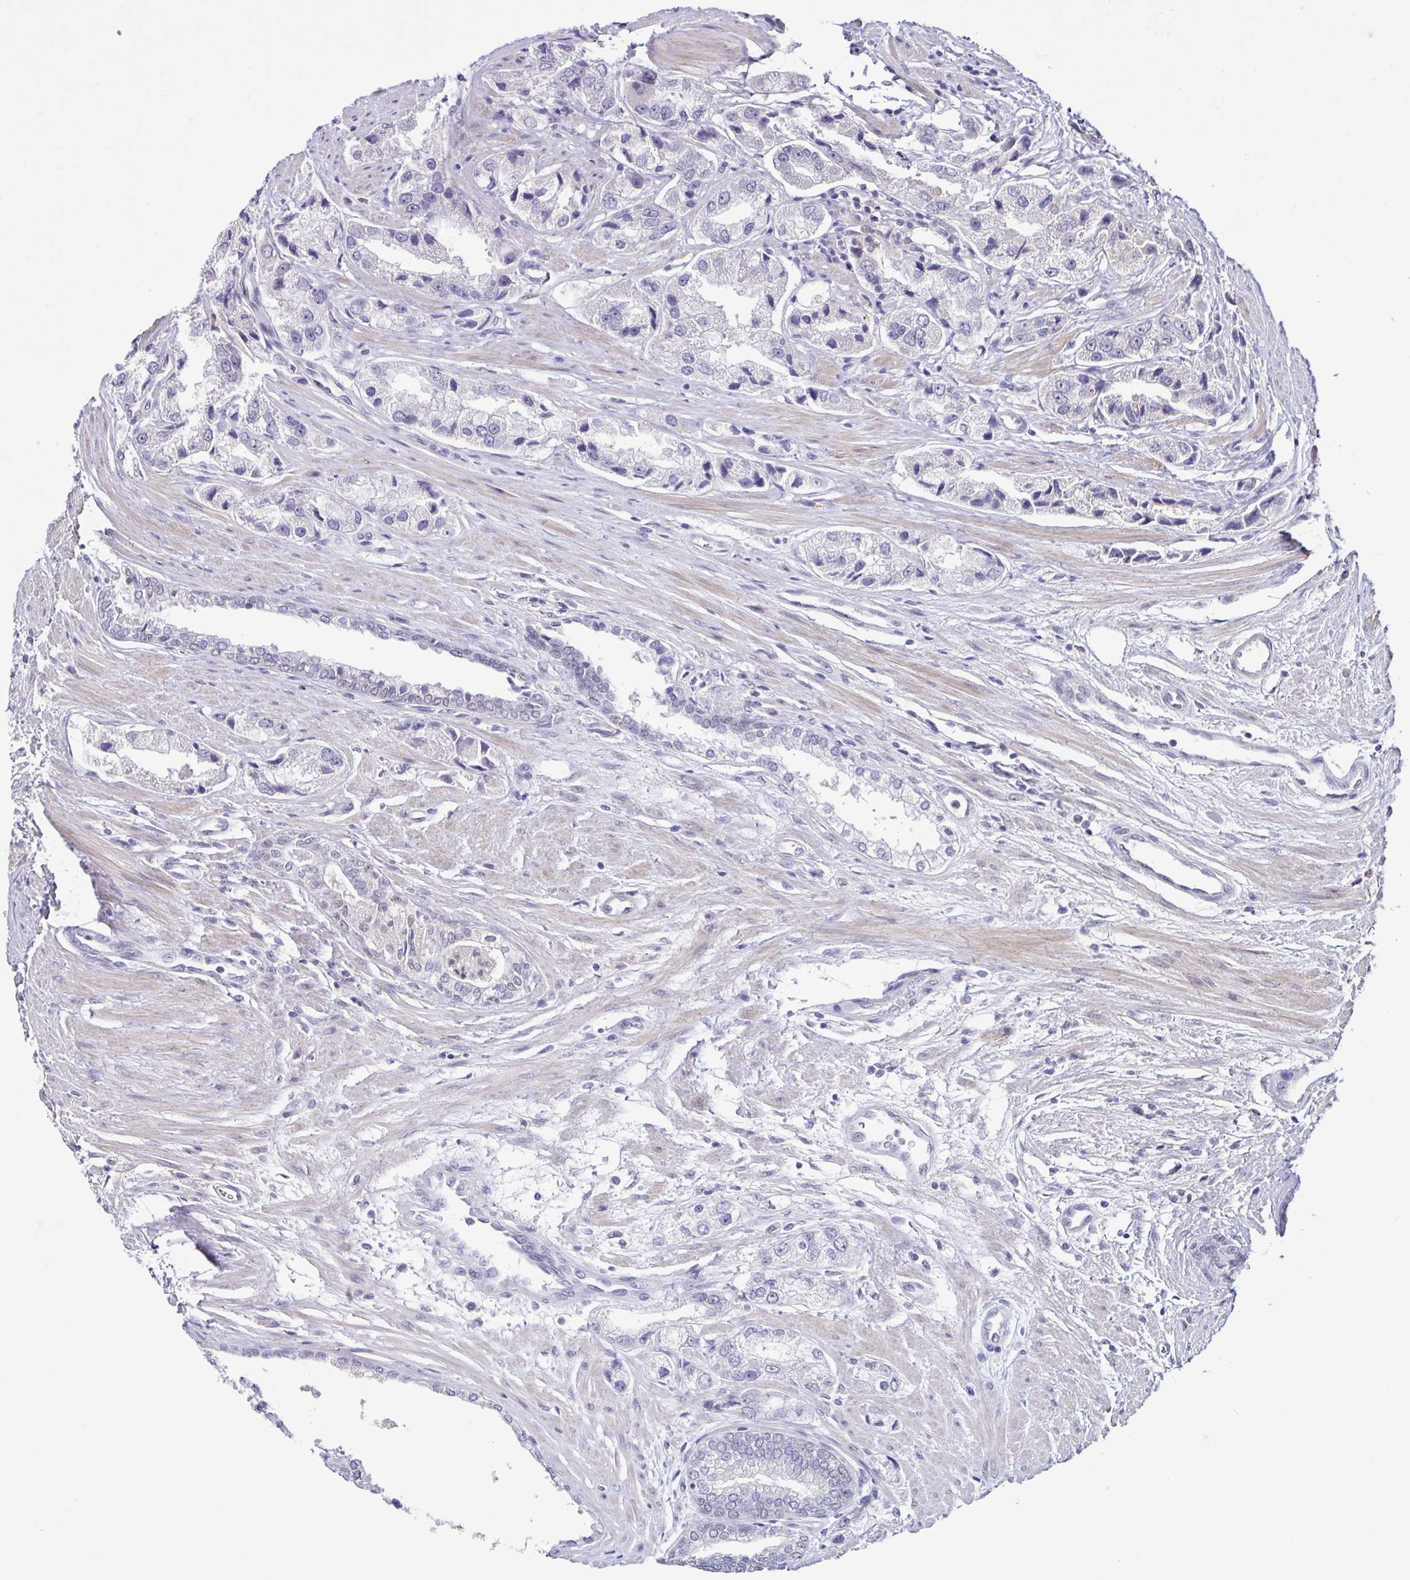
{"staining": {"intensity": "negative", "quantity": "none", "location": "none"}, "tissue": "prostate cancer", "cell_type": "Tumor cells", "image_type": "cancer", "snomed": [{"axis": "morphology", "description": "Adenocarcinoma, Low grade"}, {"axis": "topography", "description": "Prostate"}], "caption": "A photomicrograph of low-grade adenocarcinoma (prostate) stained for a protein displays no brown staining in tumor cells.", "gene": "ACTRT3", "patient": {"sex": "male", "age": 69}}